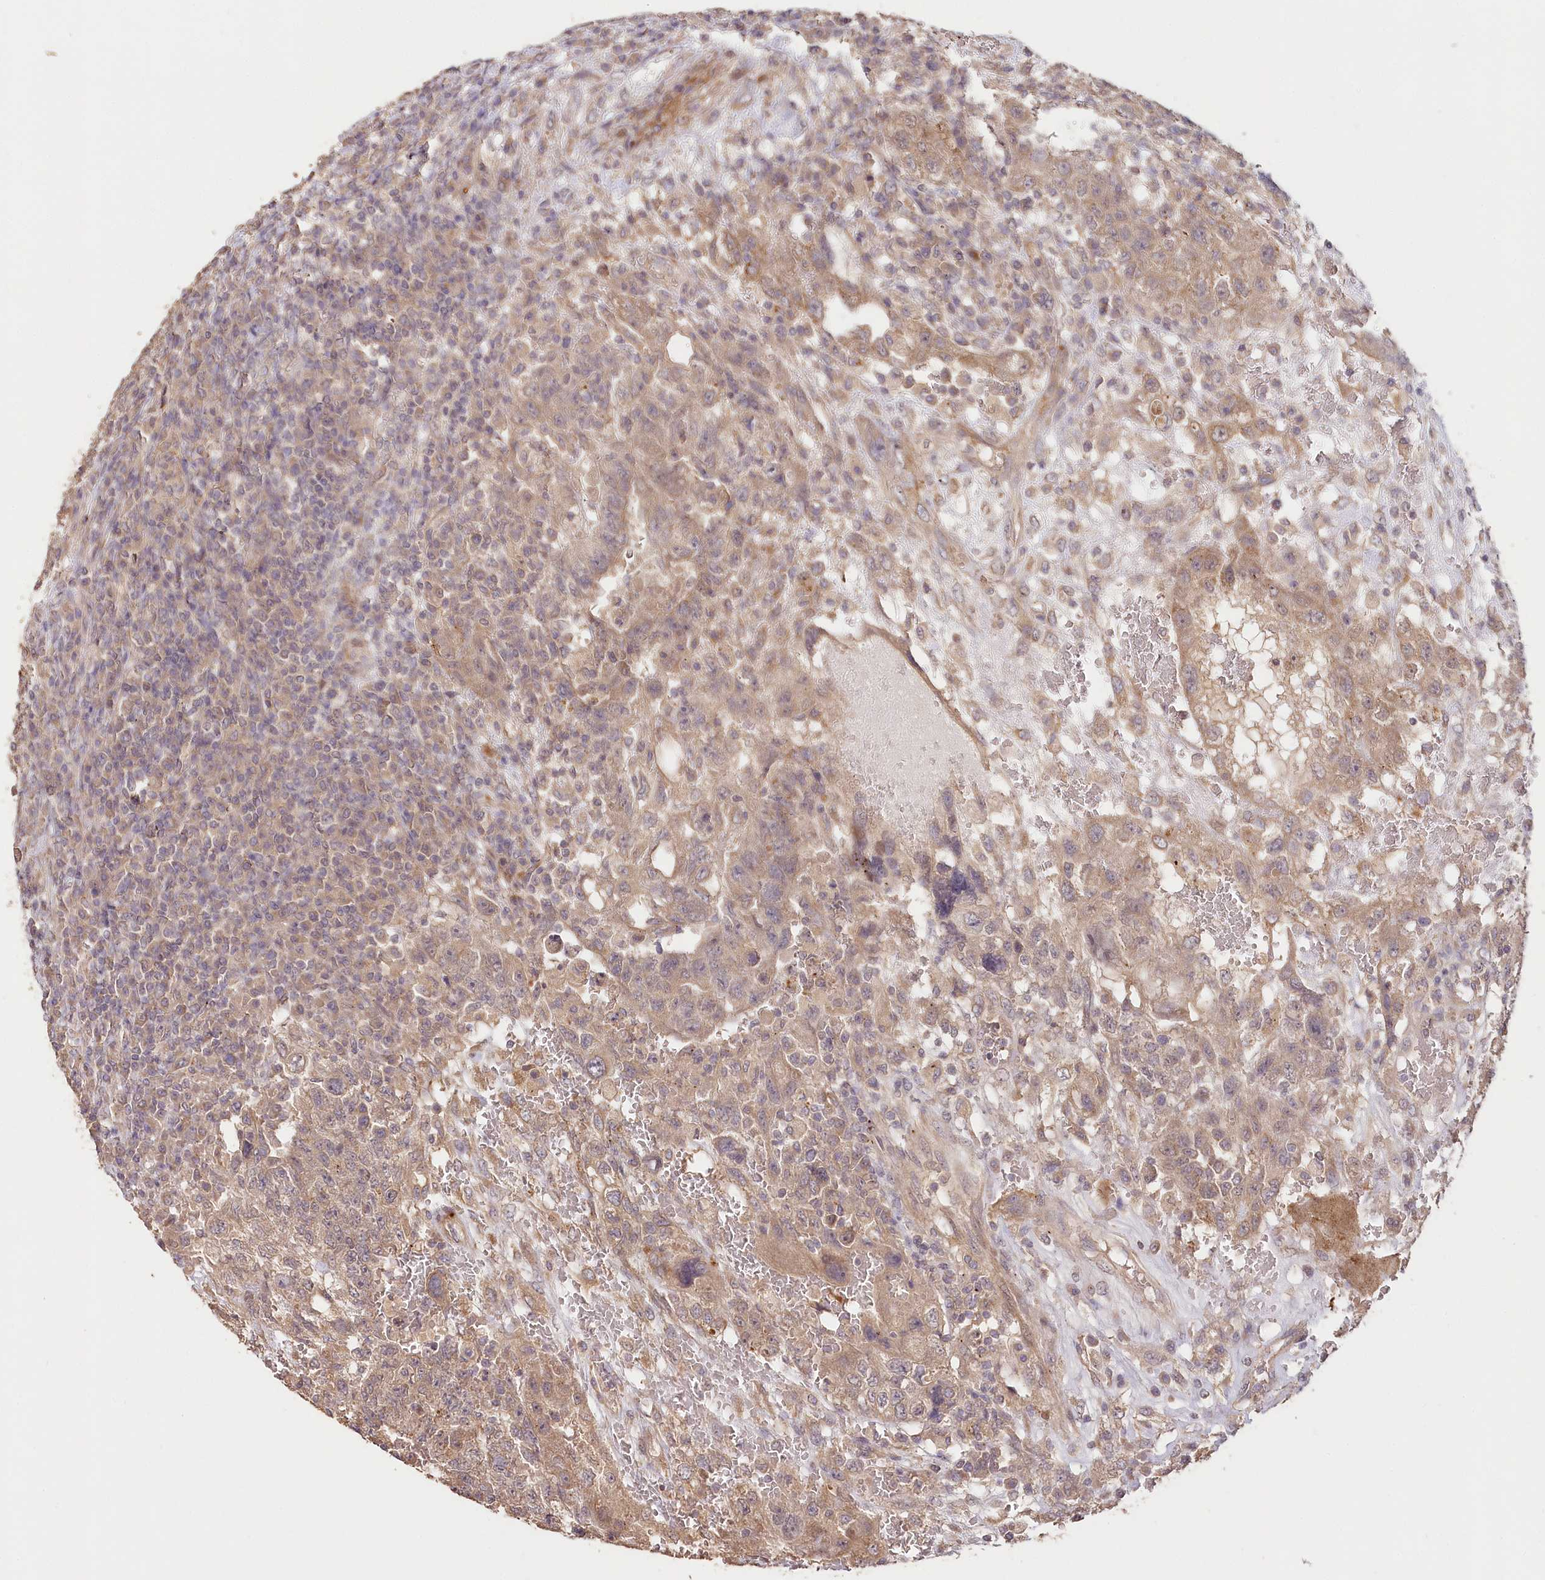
{"staining": {"intensity": "moderate", "quantity": ">75%", "location": "cytoplasmic/membranous"}, "tissue": "testis cancer", "cell_type": "Tumor cells", "image_type": "cancer", "snomed": [{"axis": "morphology", "description": "Carcinoma, Embryonal, NOS"}, {"axis": "topography", "description": "Testis"}], "caption": "Testis cancer (embryonal carcinoma) stained for a protein (brown) shows moderate cytoplasmic/membranous positive positivity in about >75% of tumor cells.", "gene": "IRAK1BP1", "patient": {"sex": "male", "age": 26}}